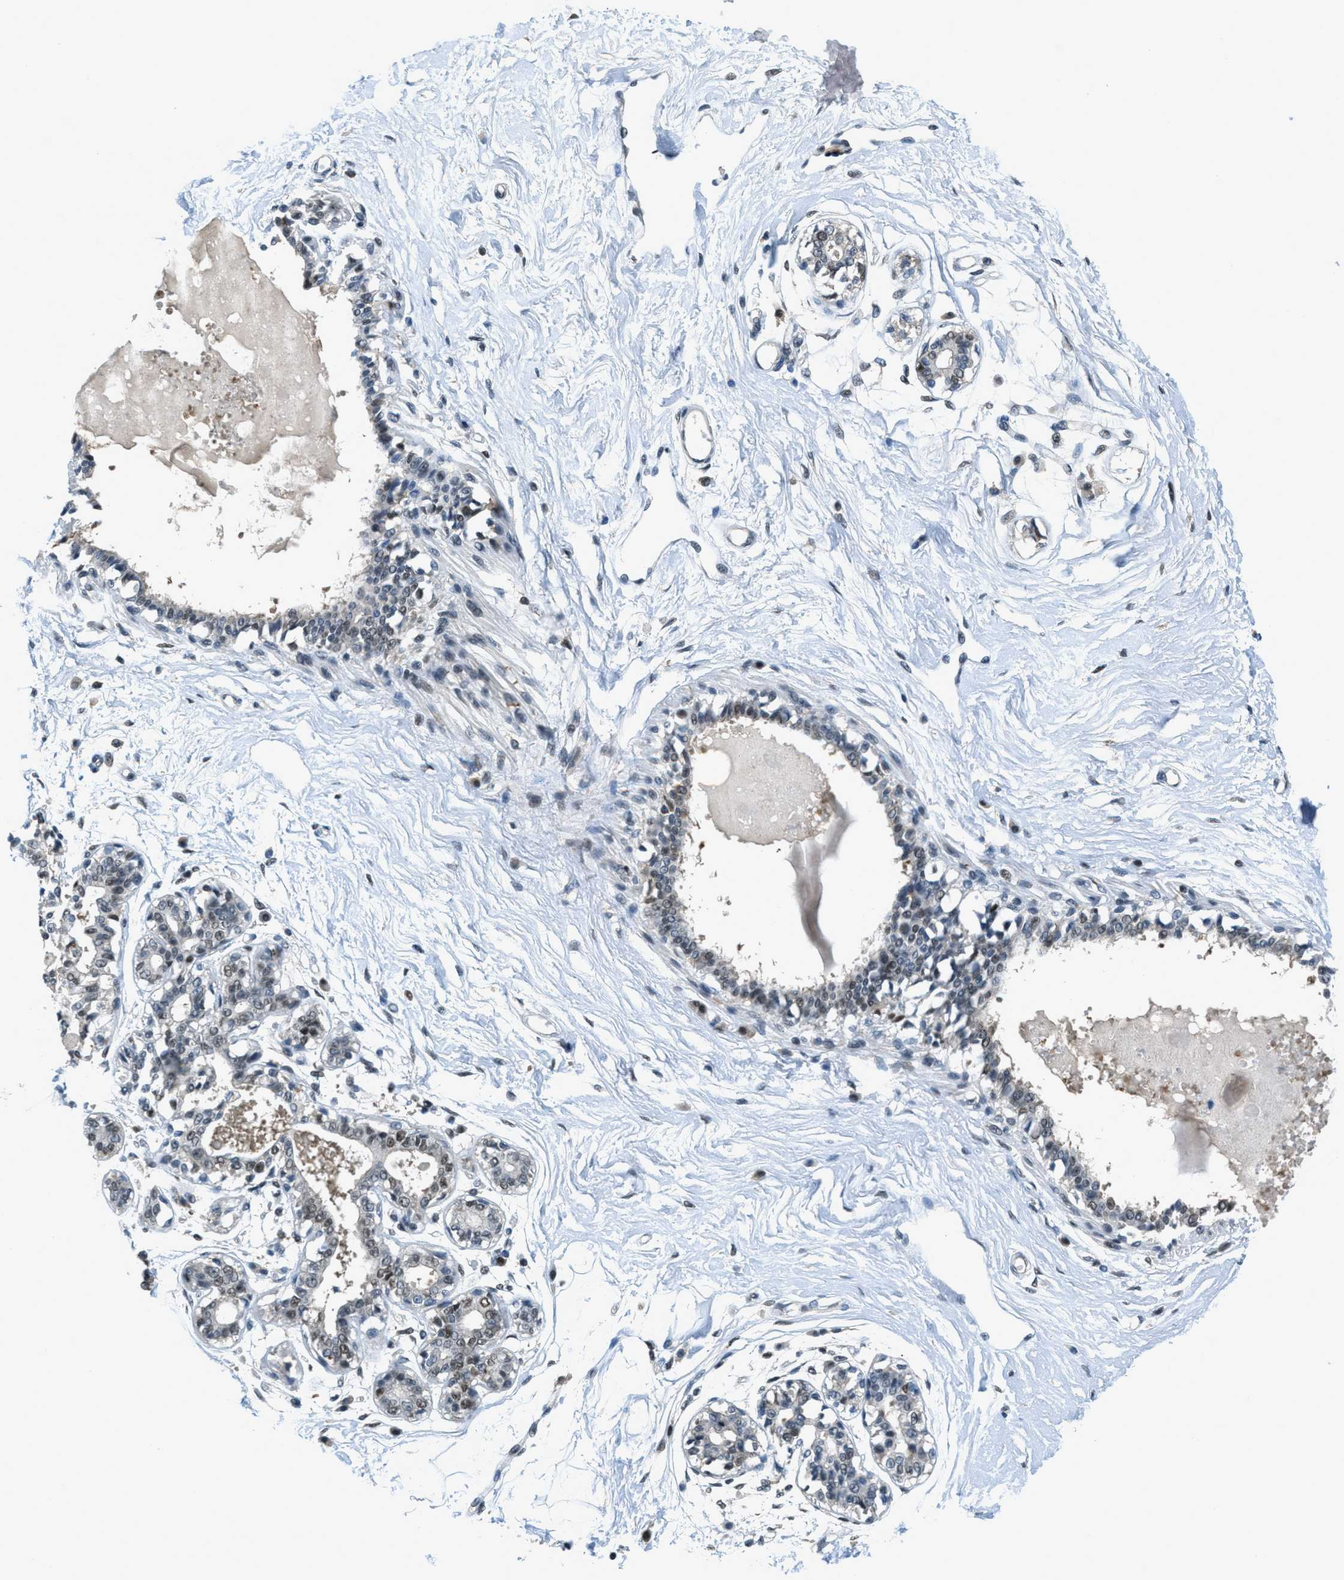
{"staining": {"intensity": "weak", "quantity": ">75%", "location": "nuclear"}, "tissue": "breast", "cell_type": "Adipocytes", "image_type": "normal", "snomed": [{"axis": "morphology", "description": "Normal tissue, NOS"}, {"axis": "topography", "description": "Breast"}], "caption": "Immunohistochemistry (IHC) (DAB) staining of benign human breast demonstrates weak nuclear protein positivity in about >75% of adipocytes.", "gene": "OGFR", "patient": {"sex": "female", "age": 45}}